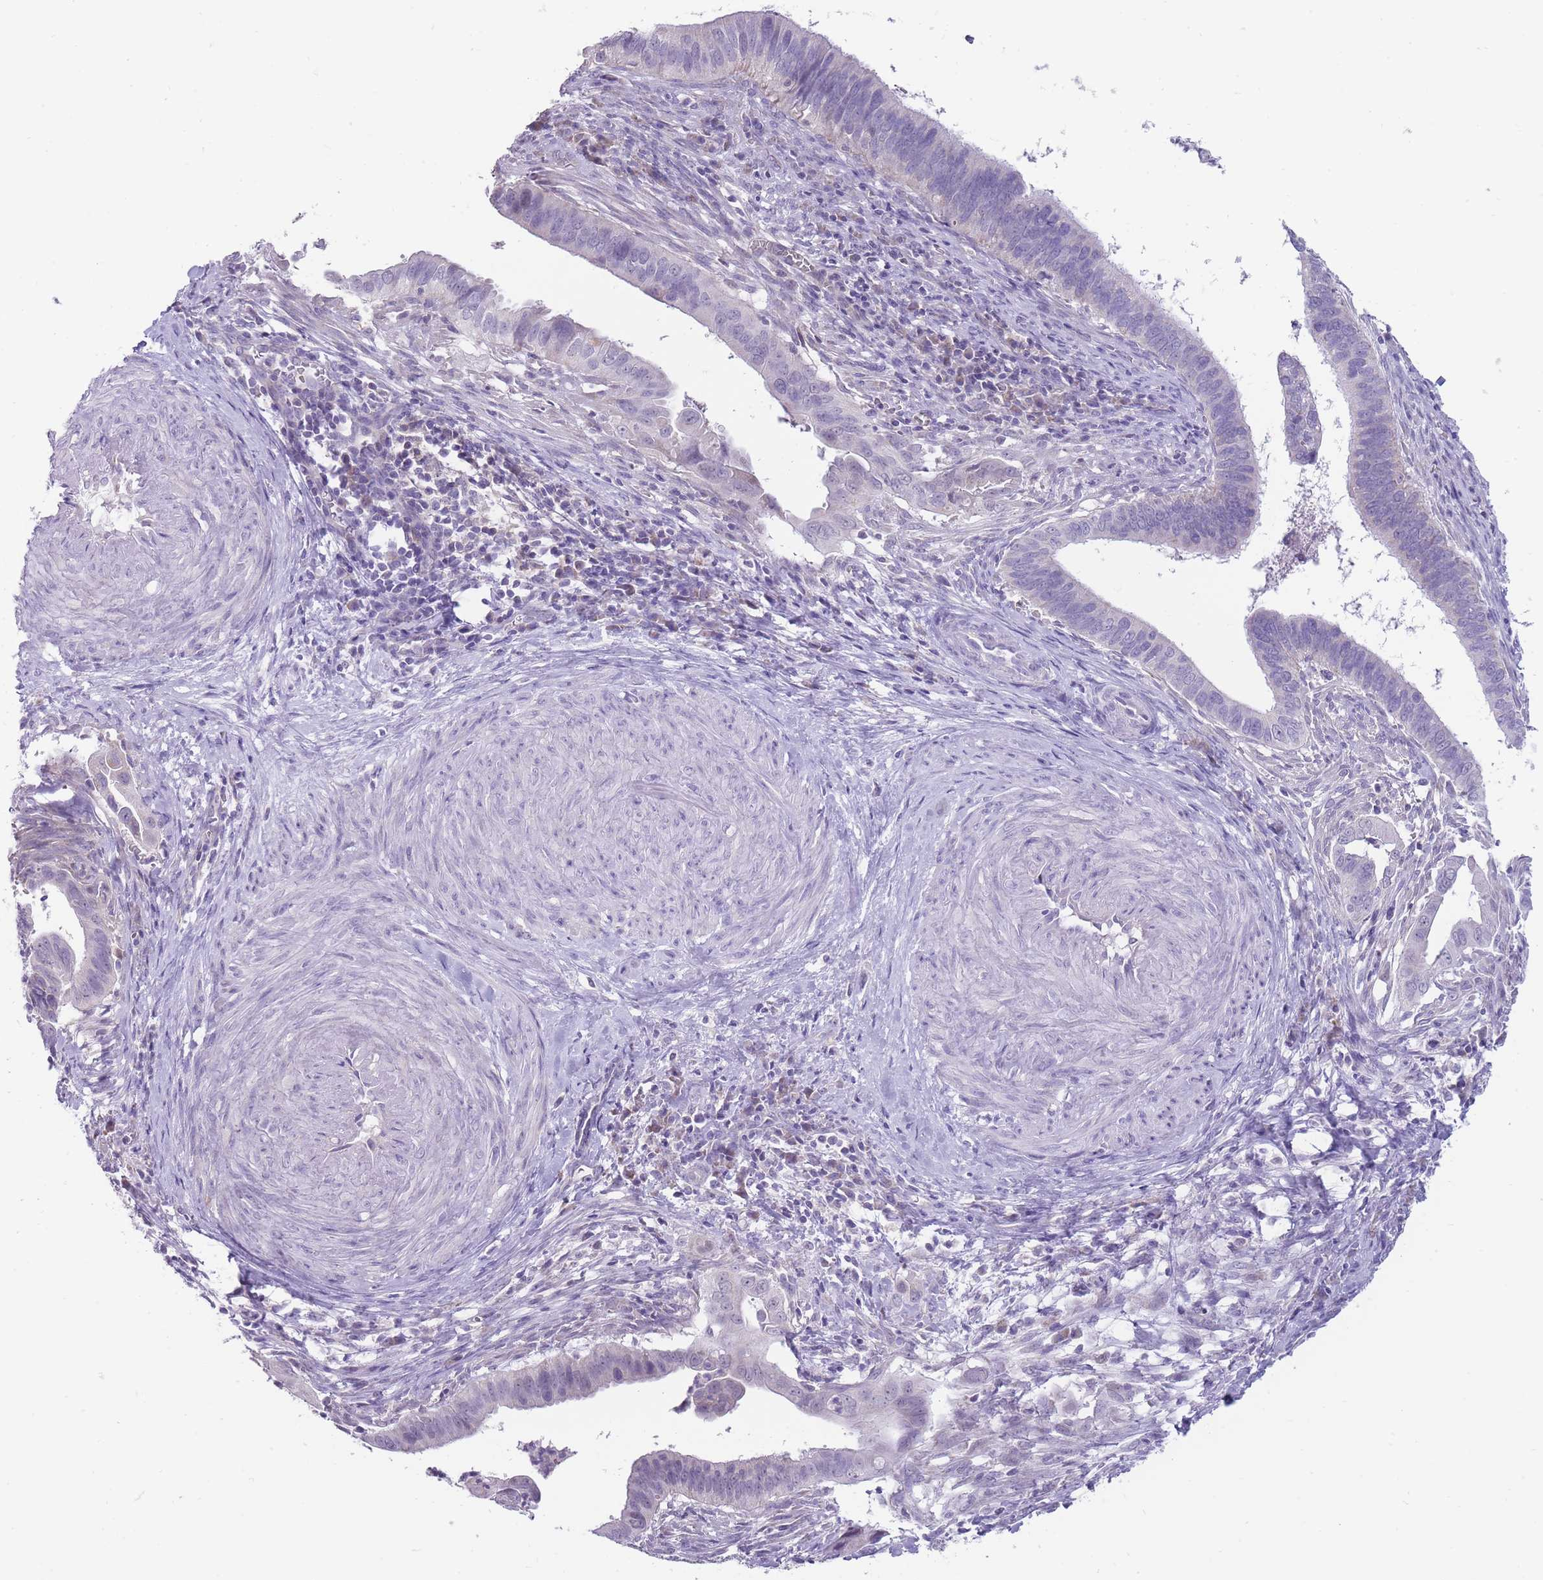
{"staining": {"intensity": "negative", "quantity": "none", "location": "none"}, "tissue": "cervical cancer", "cell_type": "Tumor cells", "image_type": "cancer", "snomed": [{"axis": "morphology", "description": "Adenocarcinoma, NOS"}, {"axis": "topography", "description": "Cervix"}], "caption": "The IHC micrograph has no significant staining in tumor cells of cervical adenocarcinoma tissue.", "gene": "ERICH4", "patient": {"sex": "female", "age": 42}}